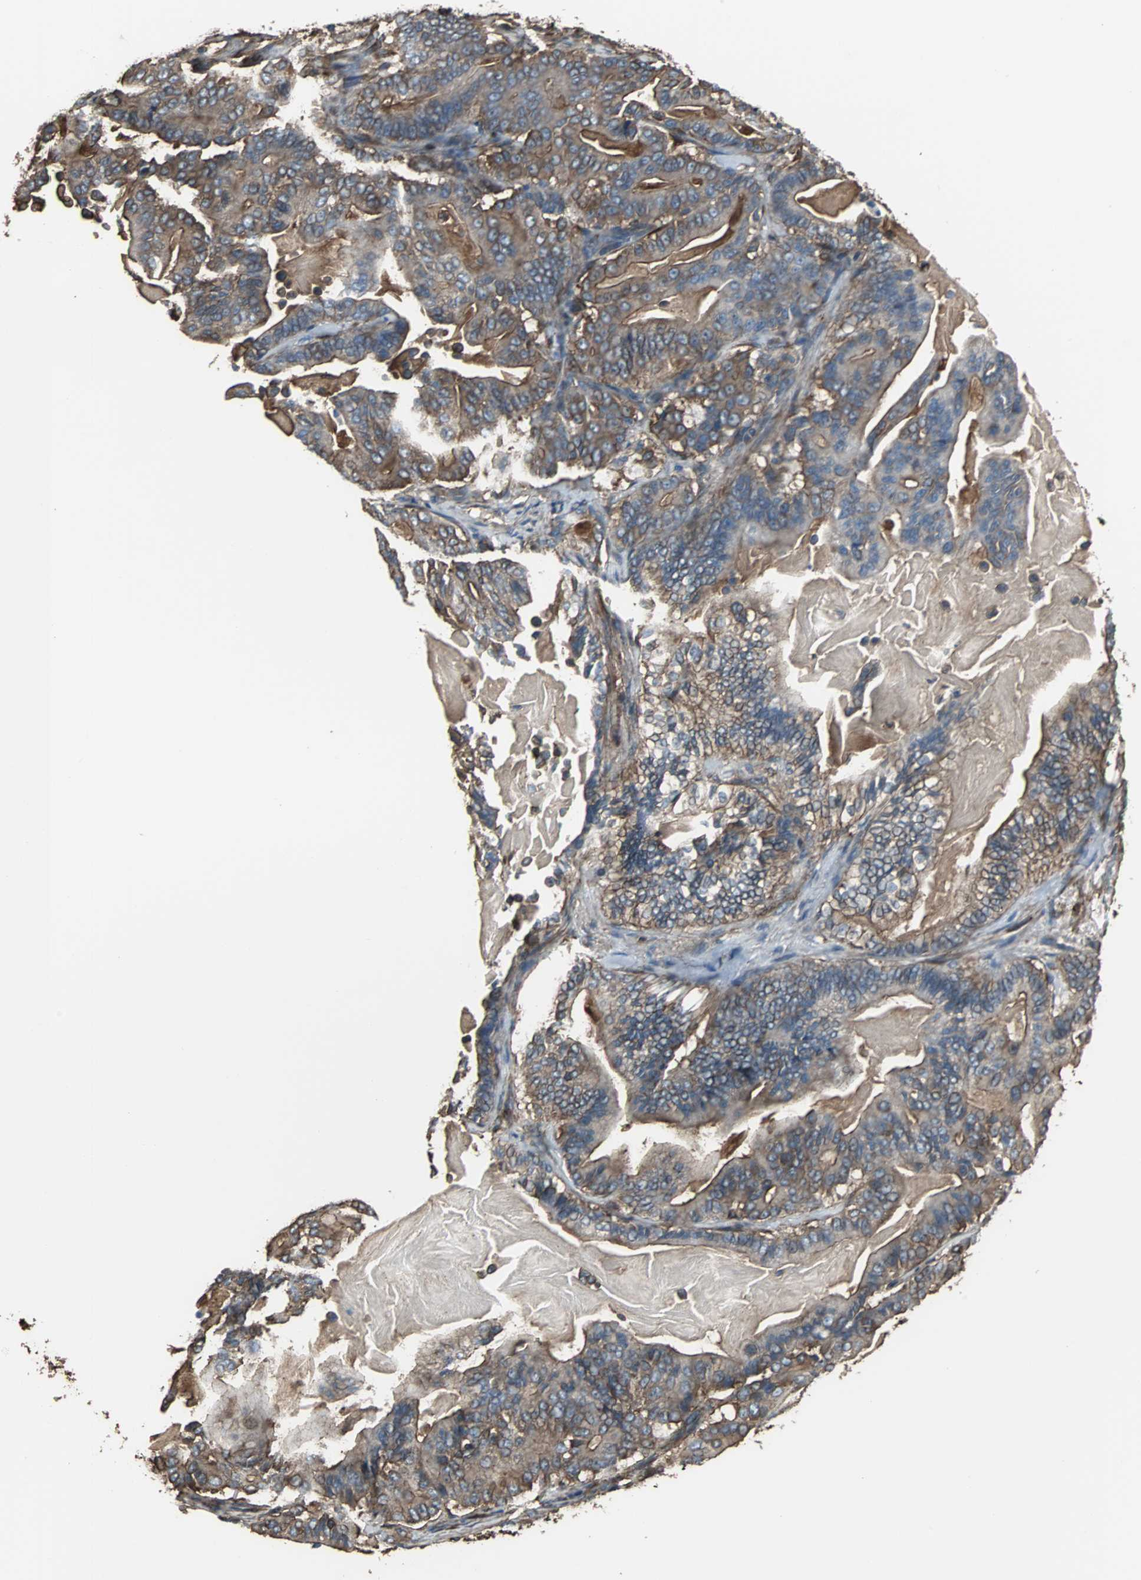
{"staining": {"intensity": "moderate", "quantity": ">75%", "location": "cytoplasmic/membranous"}, "tissue": "pancreatic cancer", "cell_type": "Tumor cells", "image_type": "cancer", "snomed": [{"axis": "morphology", "description": "Adenocarcinoma, NOS"}, {"axis": "topography", "description": "Pancreas"}], "caption": "Immunohistochemistry staining of pancreatic cancer (adenocarcinoma), which shows medium levels of moderate cytoplasmic/membranous staining in approximately >75% of tumor cells indicating moderate cytoplasmic/membranous protein staining. The staining was performed using DAB (brown) for protein detection and nuclei were counterstained in hematoxylin (blue).", "gene": "ACTN1", "patient": {"sex": "male", "age": 63}}